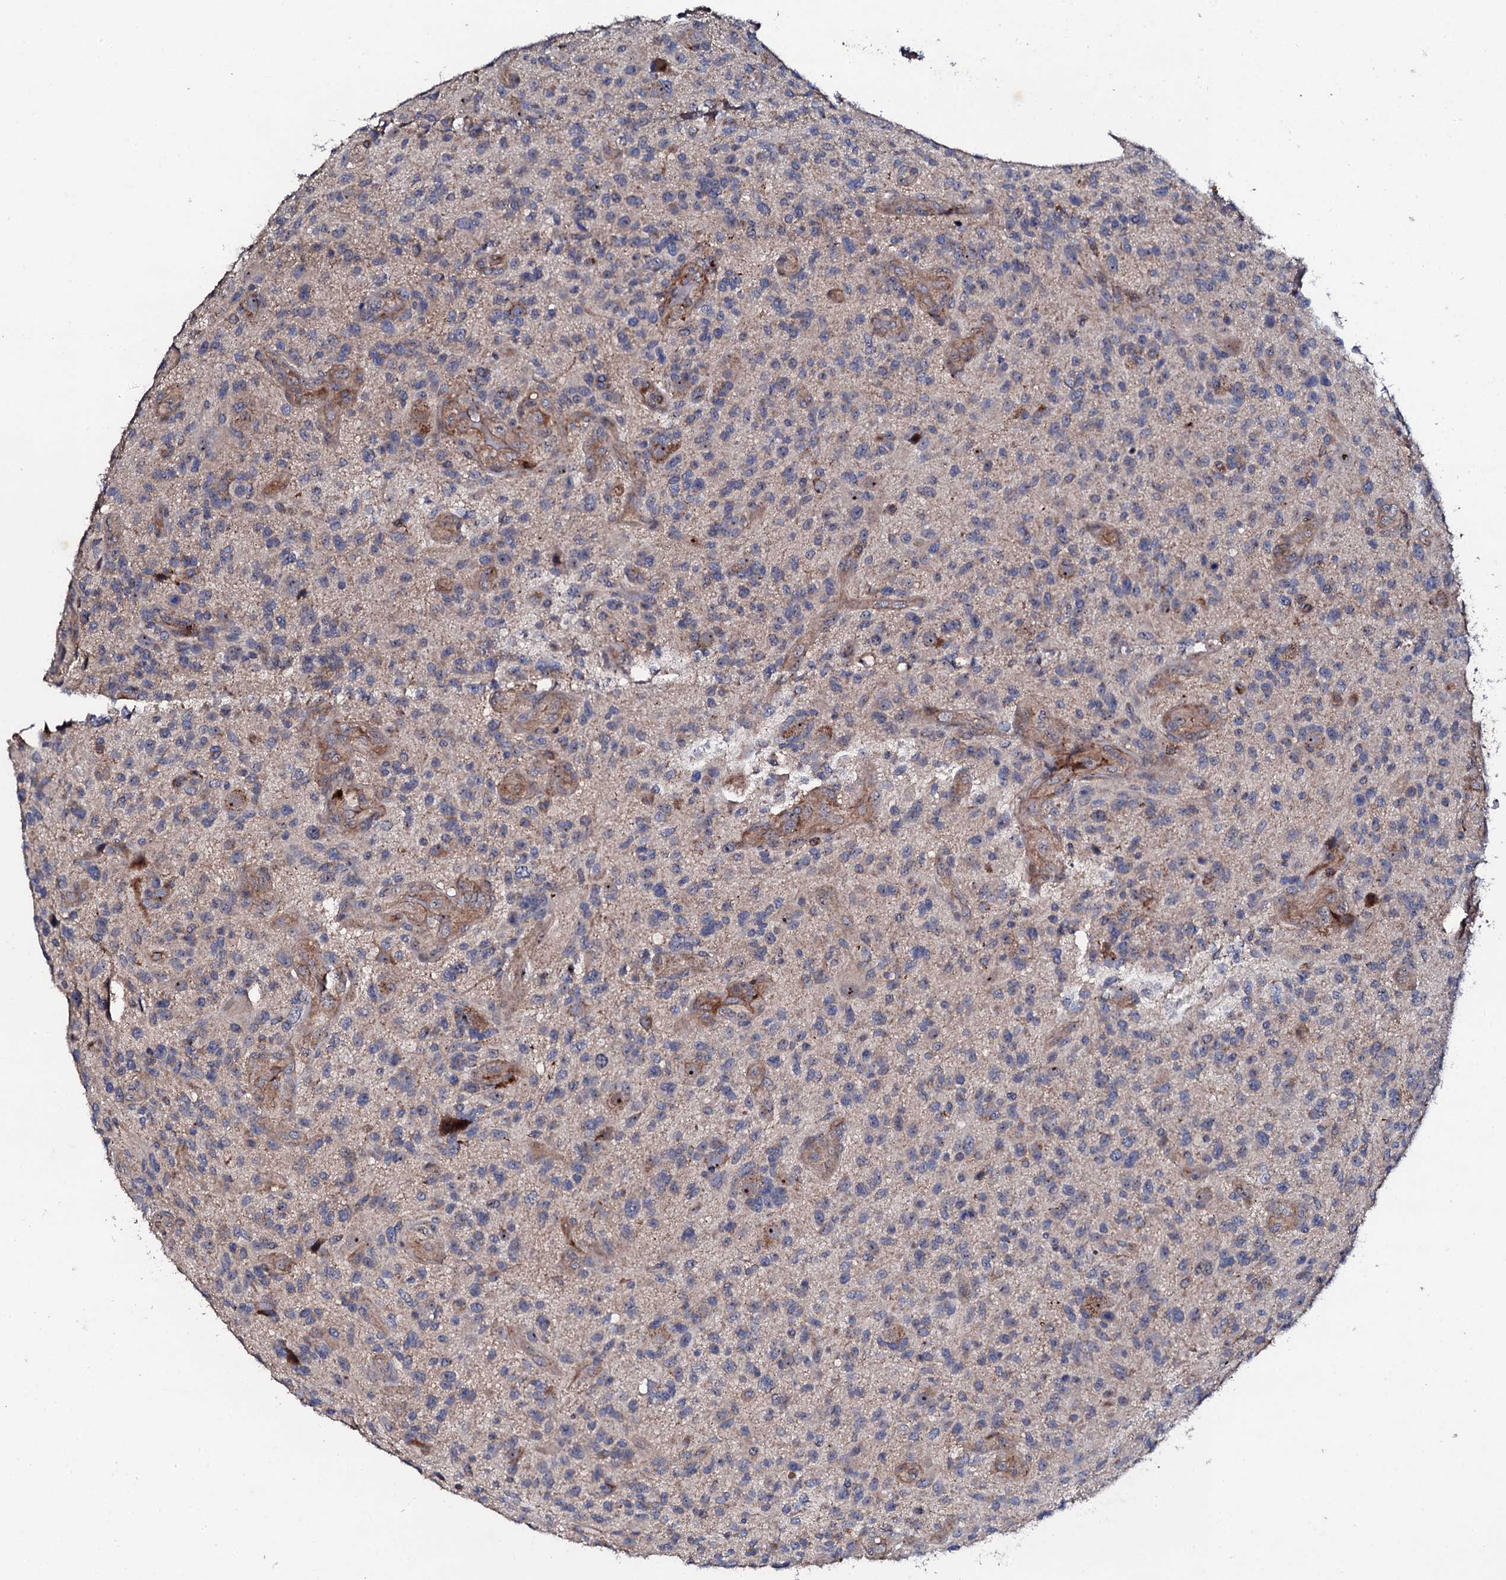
{"staining": {"intensity": "negative", "quantity": "none", "location": "none"}, "tissue": "glioma", "cell_type": "Tumor cells", "image_type": "cancer", "snomed": [{"axis": "morphology", "description": "Glioma, malignant, High grade"}, {"axis": "topography", "description": "Brain"}], "caption": "Glioma stained for a protein using IHC demonstrates no expression tumor cells.", "gene": "GTPBP4", "patient": {"sex": "male", "age": 47}}